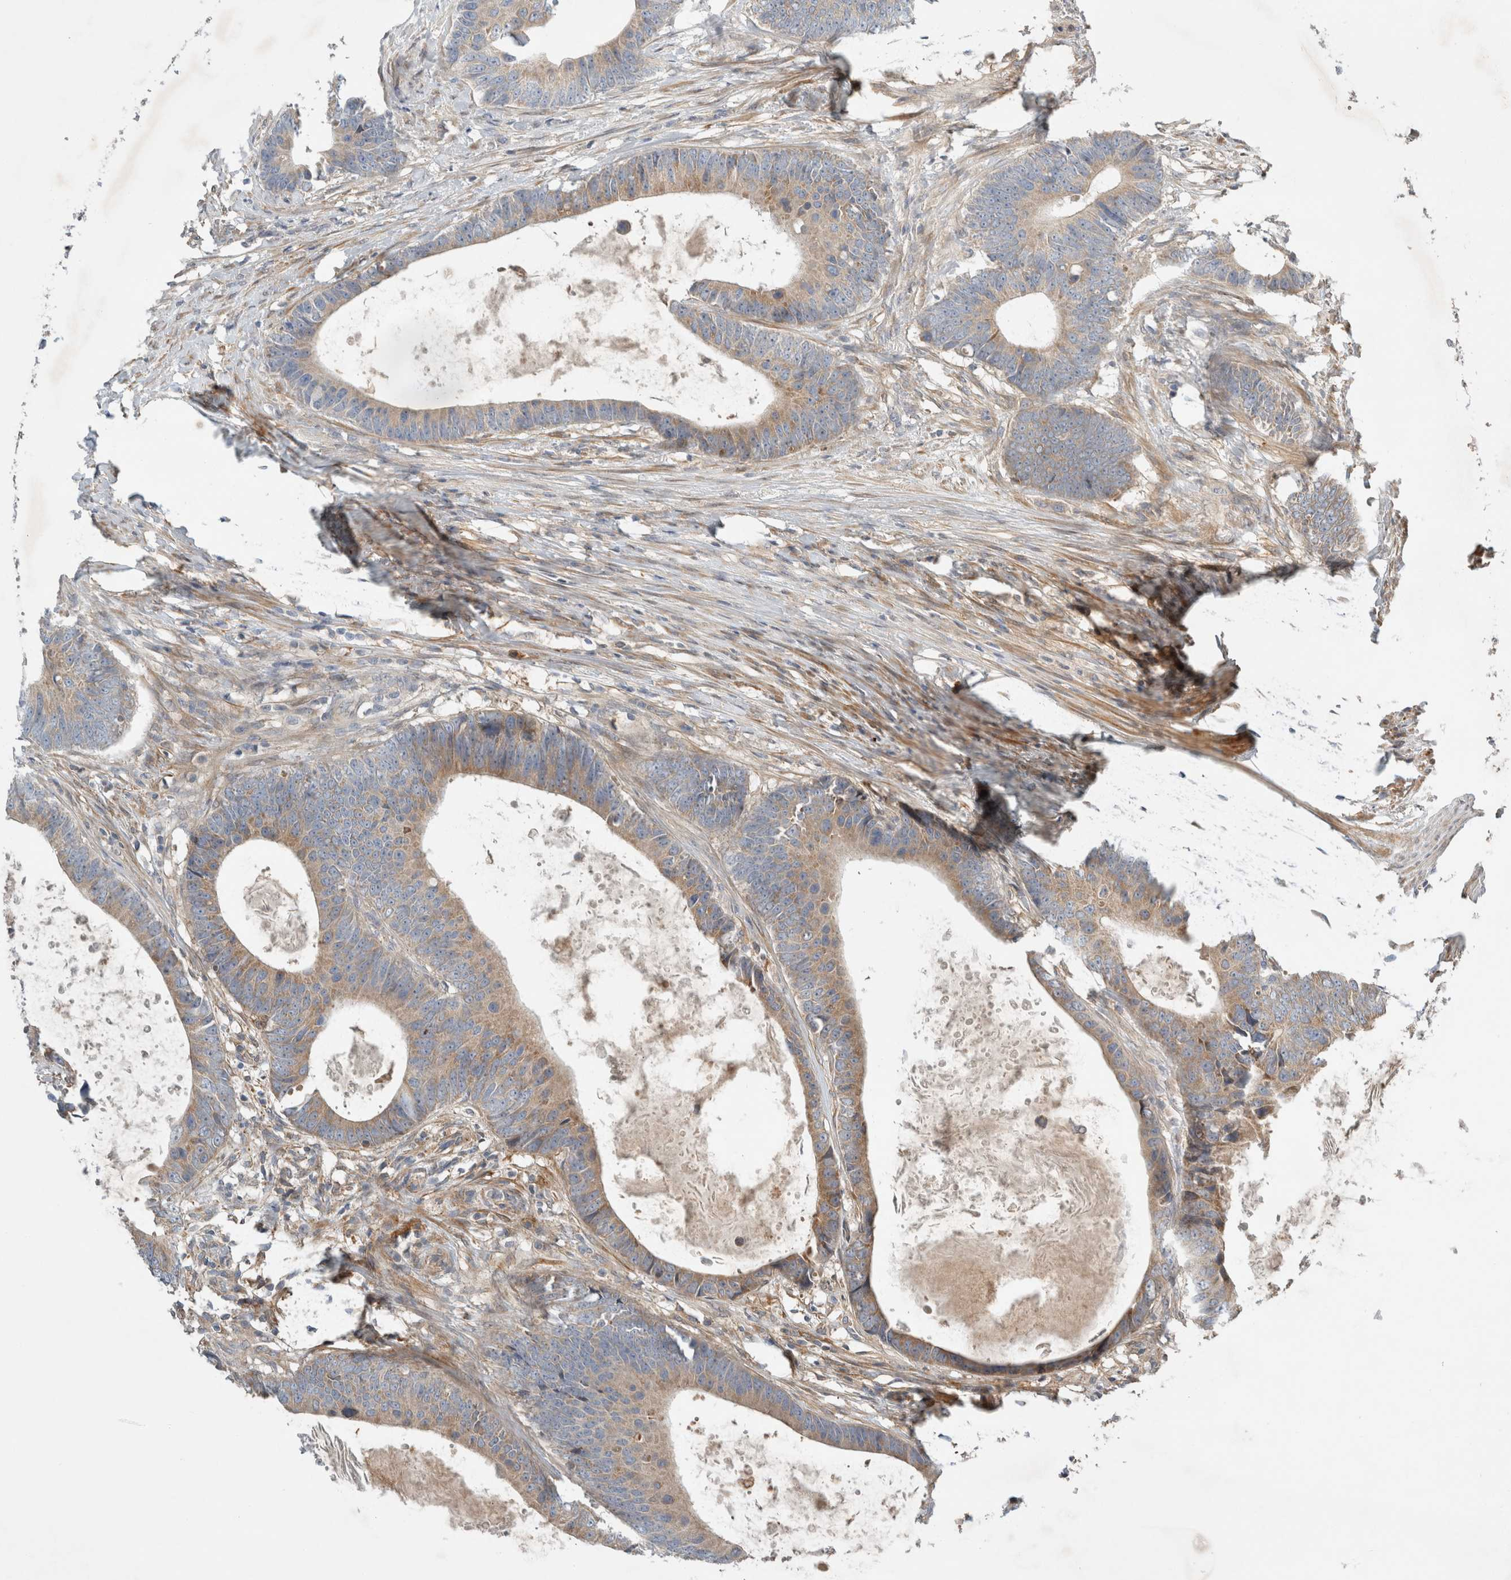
{"staining": {"intensity": "weak", "quantity": ">75%", "location": "cytoplasmic/membranous"}, "tissue": "colorectal cancer", "cell_type": "Tumor cells", "image_type": "cancer", "snomed": [{"axis": "morphology", "description": "Adenocarcinoma, NOS"}, {"axis": "topography", "description": "Colon"}], "caption": "A brown stain shows weak cytoplasmic/membranous staining of a protein in human colorectal cancer tumor cells.", "gene": "ARMC9", "patient": {"sex": "male", "age": 56}}